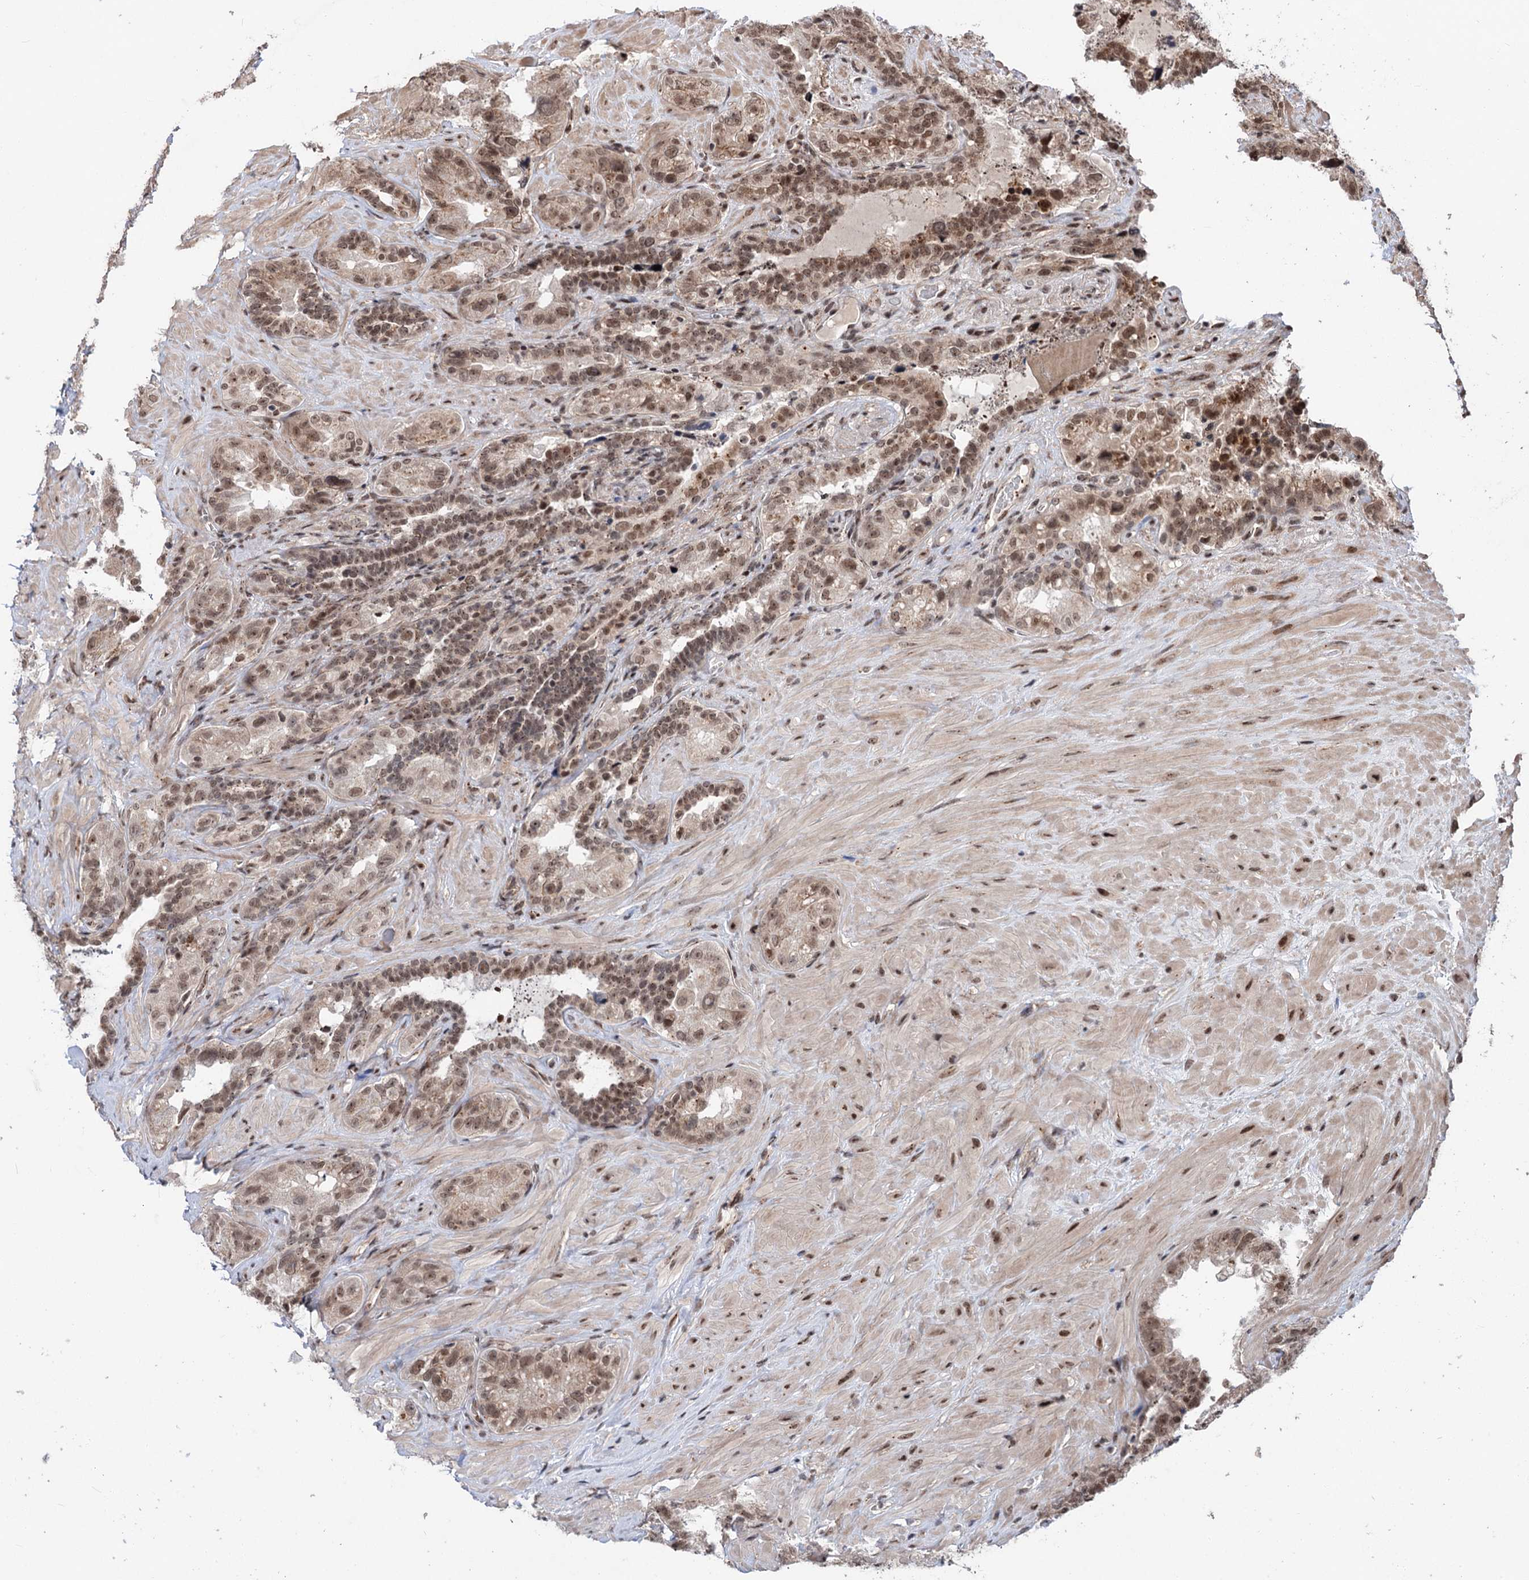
{"staining": {"intensity": "moderate", "quantity": ">75%", "location": "cytoplasmic/membranous,nuclear"}, "tissue": "seminal vesicle", "cell_type": "Glandular cells", "image_type": "normal", "snomed": [{"axis": "morphology", "description": "Normal tissue, NOS"}, {"axis": "topography", "description": "Seminal veicle"}, {"axis": "topography", "description": "Peripheral nerve tissue"}], "caption": "DAB immunohistochemical staining of normal seminal vesicle demonstrates moderate cytoplasmic/membranous,nuclear protein positivity in approximately >75% of glandular cells.", "gene": "MAML1", "patient": {"sex": "male", "age": 67}}